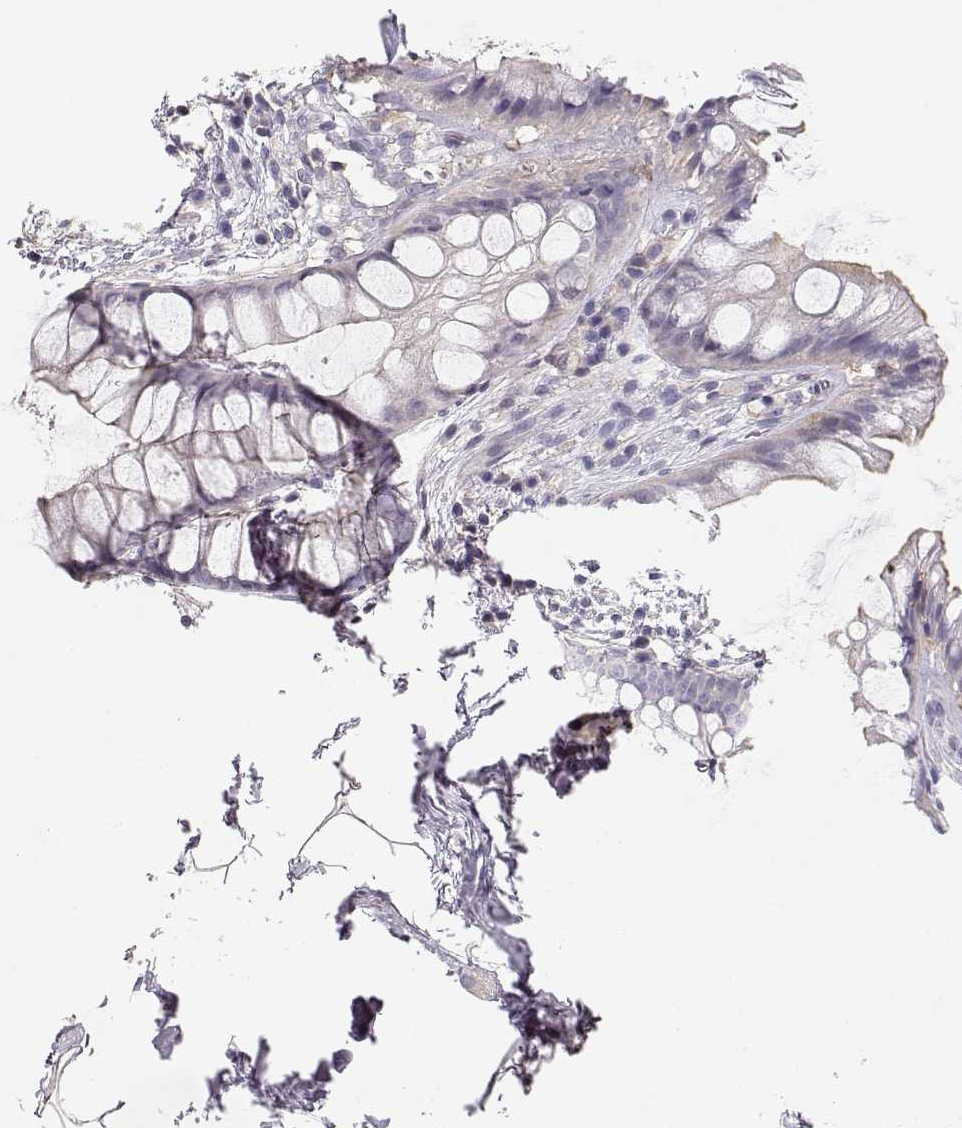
{"staining": {"intensity": "moderate", "quantity": "<25%", "location": "cytoplasmic/membranous"}, "tissue": "rectum", "cell_type": "Glandular cells", "image_type": "normal", "snomed": [{"axis": "morphology", "description": "Normal tissue, NOS"}, {"axis": "topography", "description": "Rectum"}], "caption": "Immunohistochemical staining of normal human rectum demonstrates <25% levels of moderate cytoplasmic/membranous protein staining in about <25% of glandular cells. Immunohistochemistry (ihc) stains the protein of interest in brown and the nuclei are stained blue.", "gene": "DAPL1", "patient": {"sex": "female", "age": 62}}